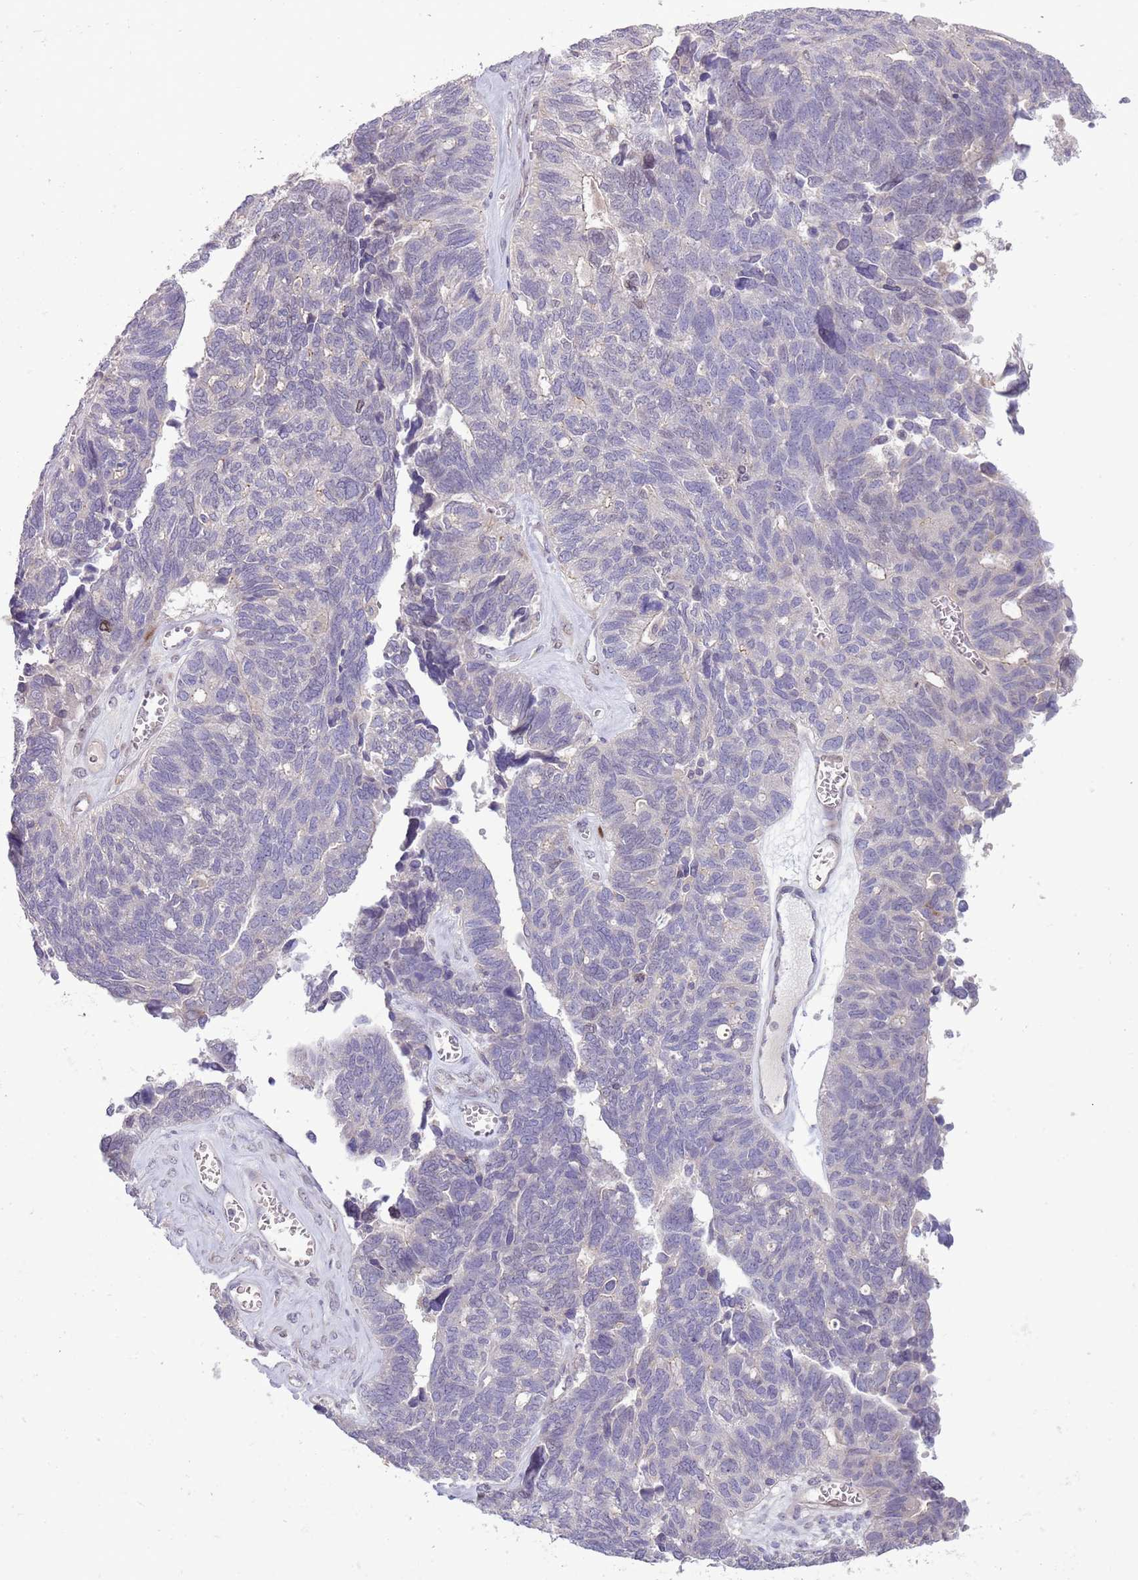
{"staining": {"intensity": "negative", "quantity": "none", "location": "none"}, "tissue": "ovarian cancer", "cell_type": "Tumor cells", "image_type": "cancer", "snomed": [{"axis": "morphology", "description": "Cystadenocarcinoma, serous, NOS"}, {"axis": "topography", "description": "Ovary"}], "caption": "Immunohistochemistry (IHC) image of neoplastic tissue: serous cystadenocarcinoma (ovarian) stained with DAB displays no significant protein positivity in tumor cells. The staining is performed using DAB (3,3'-diaminobenzidine) brown chromogen with nuclei counter-stained in using hematoxylin.", "gene": "CCND2", "patient": {"sex": "female", "age": 79}}